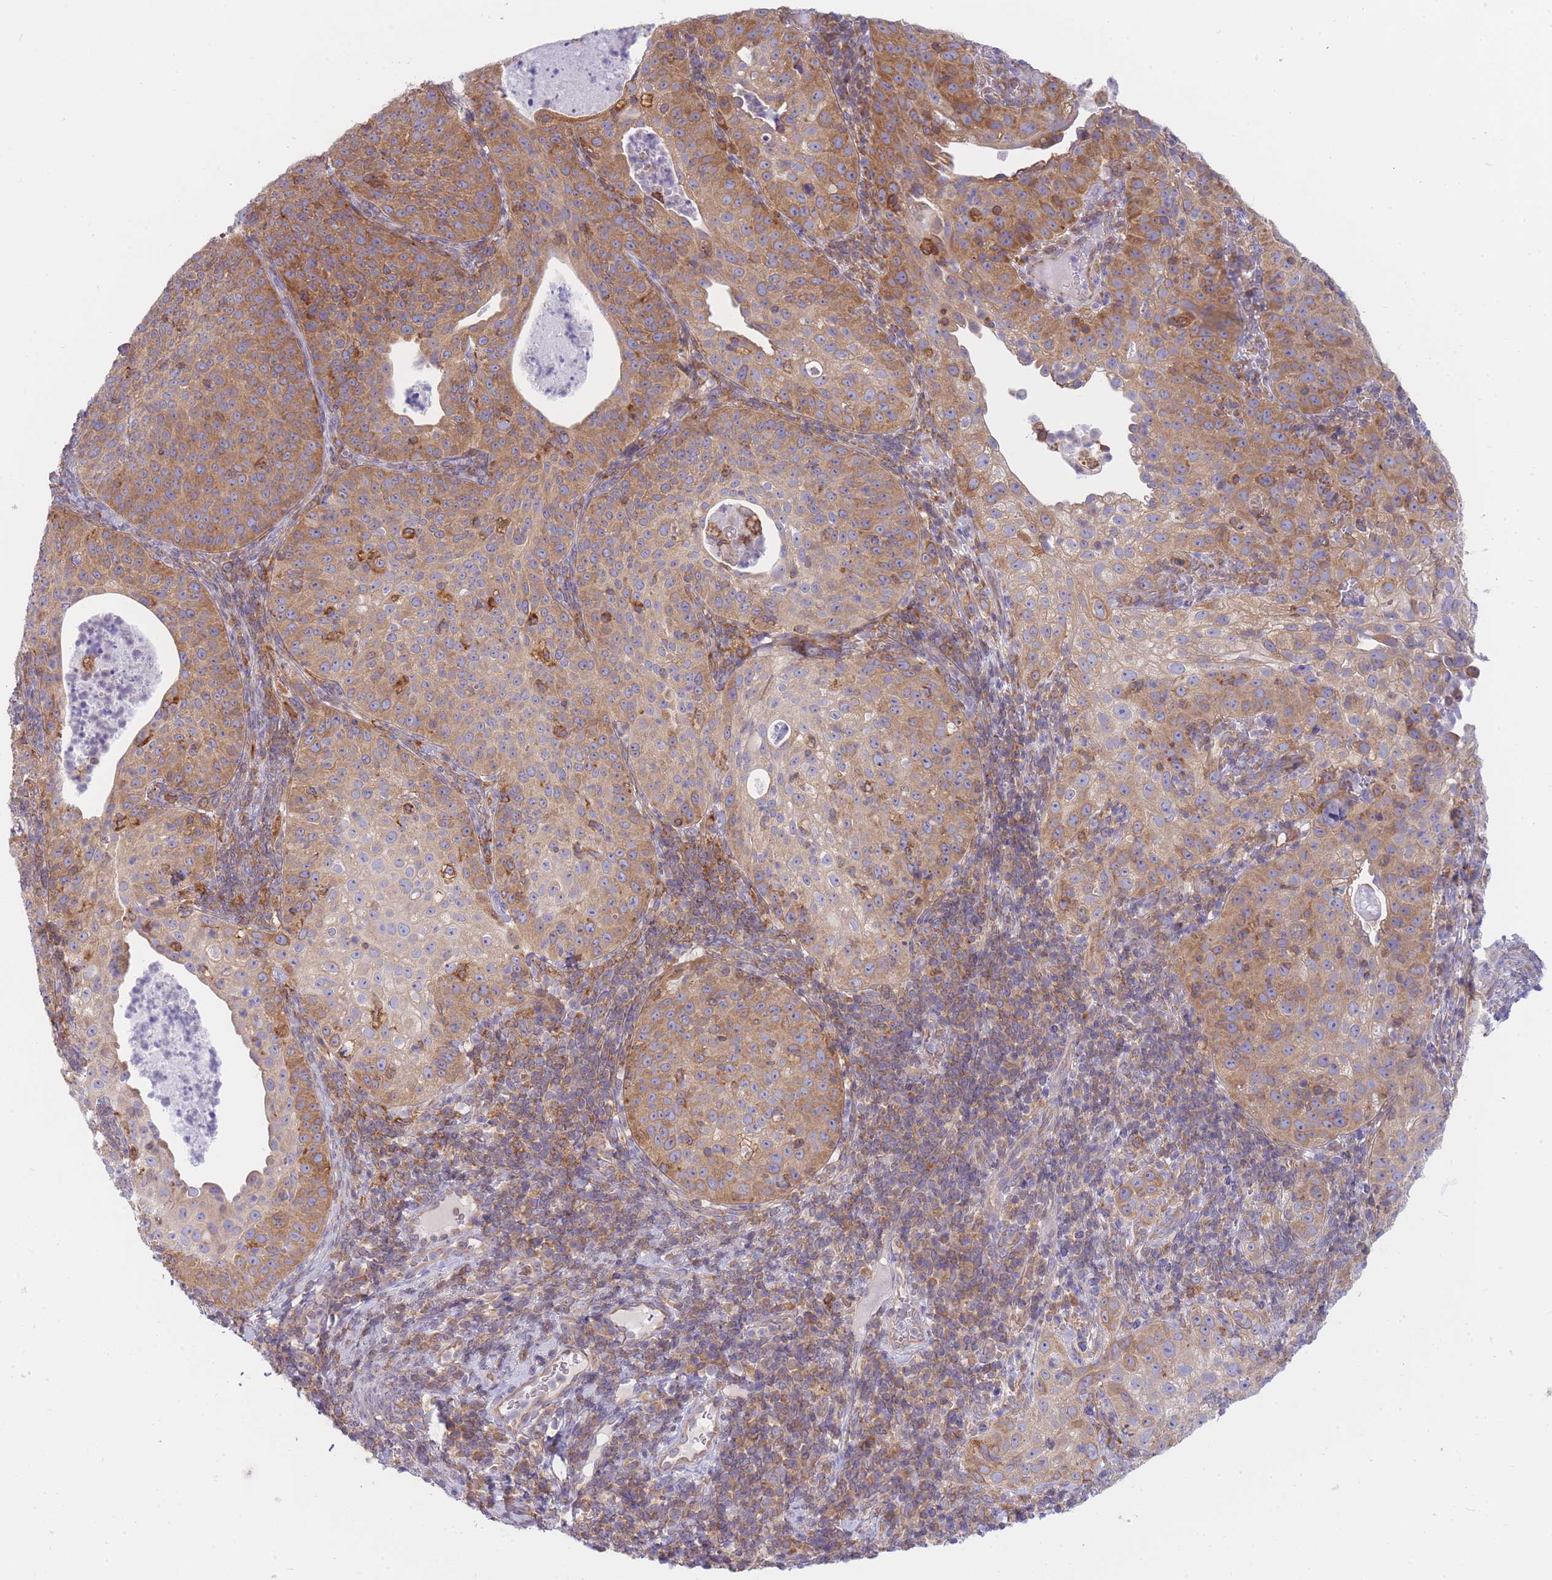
{"staining": {"intensity": "moderate", "quantity": ">75%", "location": "cytoplasmic/membranous"}, "tissue": "cervical cancer", "cell_type": "Tumor cells", "image_type": "cancer", "snomed": [{"axis": "morphology", "description": "Squamous cell carcinoma, NOS"}, {"axis": "topography", "description": "Cervix"}], "caption": "This is an image of immunohistochemistry (IHC) staining of squamous cell carcinoma (cervical), which shows moderate expression in the cytoplasmic/membranous of tumor cells.", "gene": "SH2B2", "patient": {"sex": "female", "age": 52}}